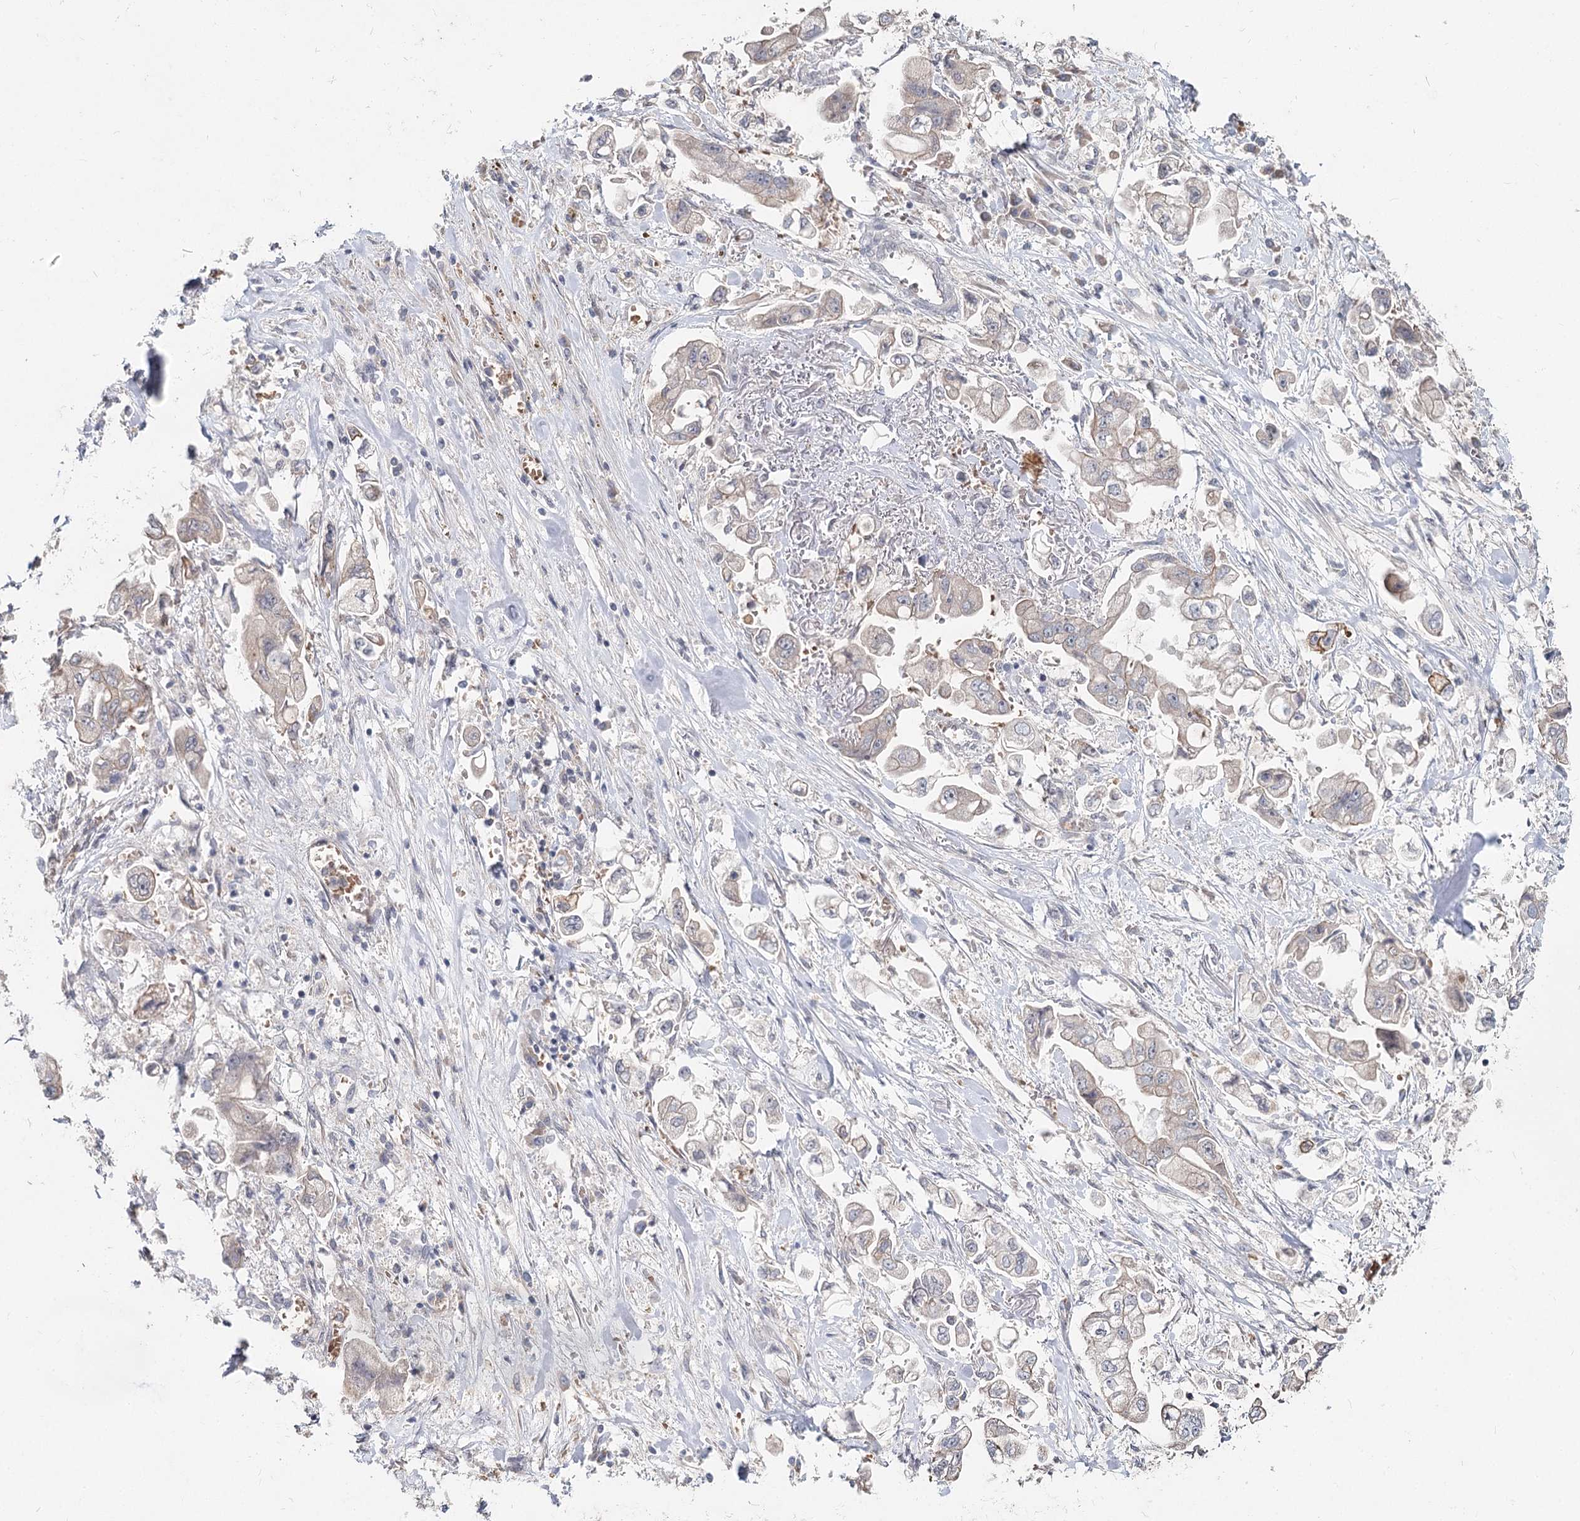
{"staining": {"intensity": "negative", "quantity": "none", "location": "none"}, "tissue": "stomach cancer", "cell_type": "Tumor cells", "image_type": "cancer", "snomed": [{"axis": "morphology", "description": "Adenocarcinoma, NOS"}, {"axis": "topography", "description": "Stomach"}], "caption": "Photomicrograph shows no significant protein expression in tumor cells of adenocarcinoma (stomach).", "gene": "FBXO7", "patient": {"sex": "male", "age": 62}}